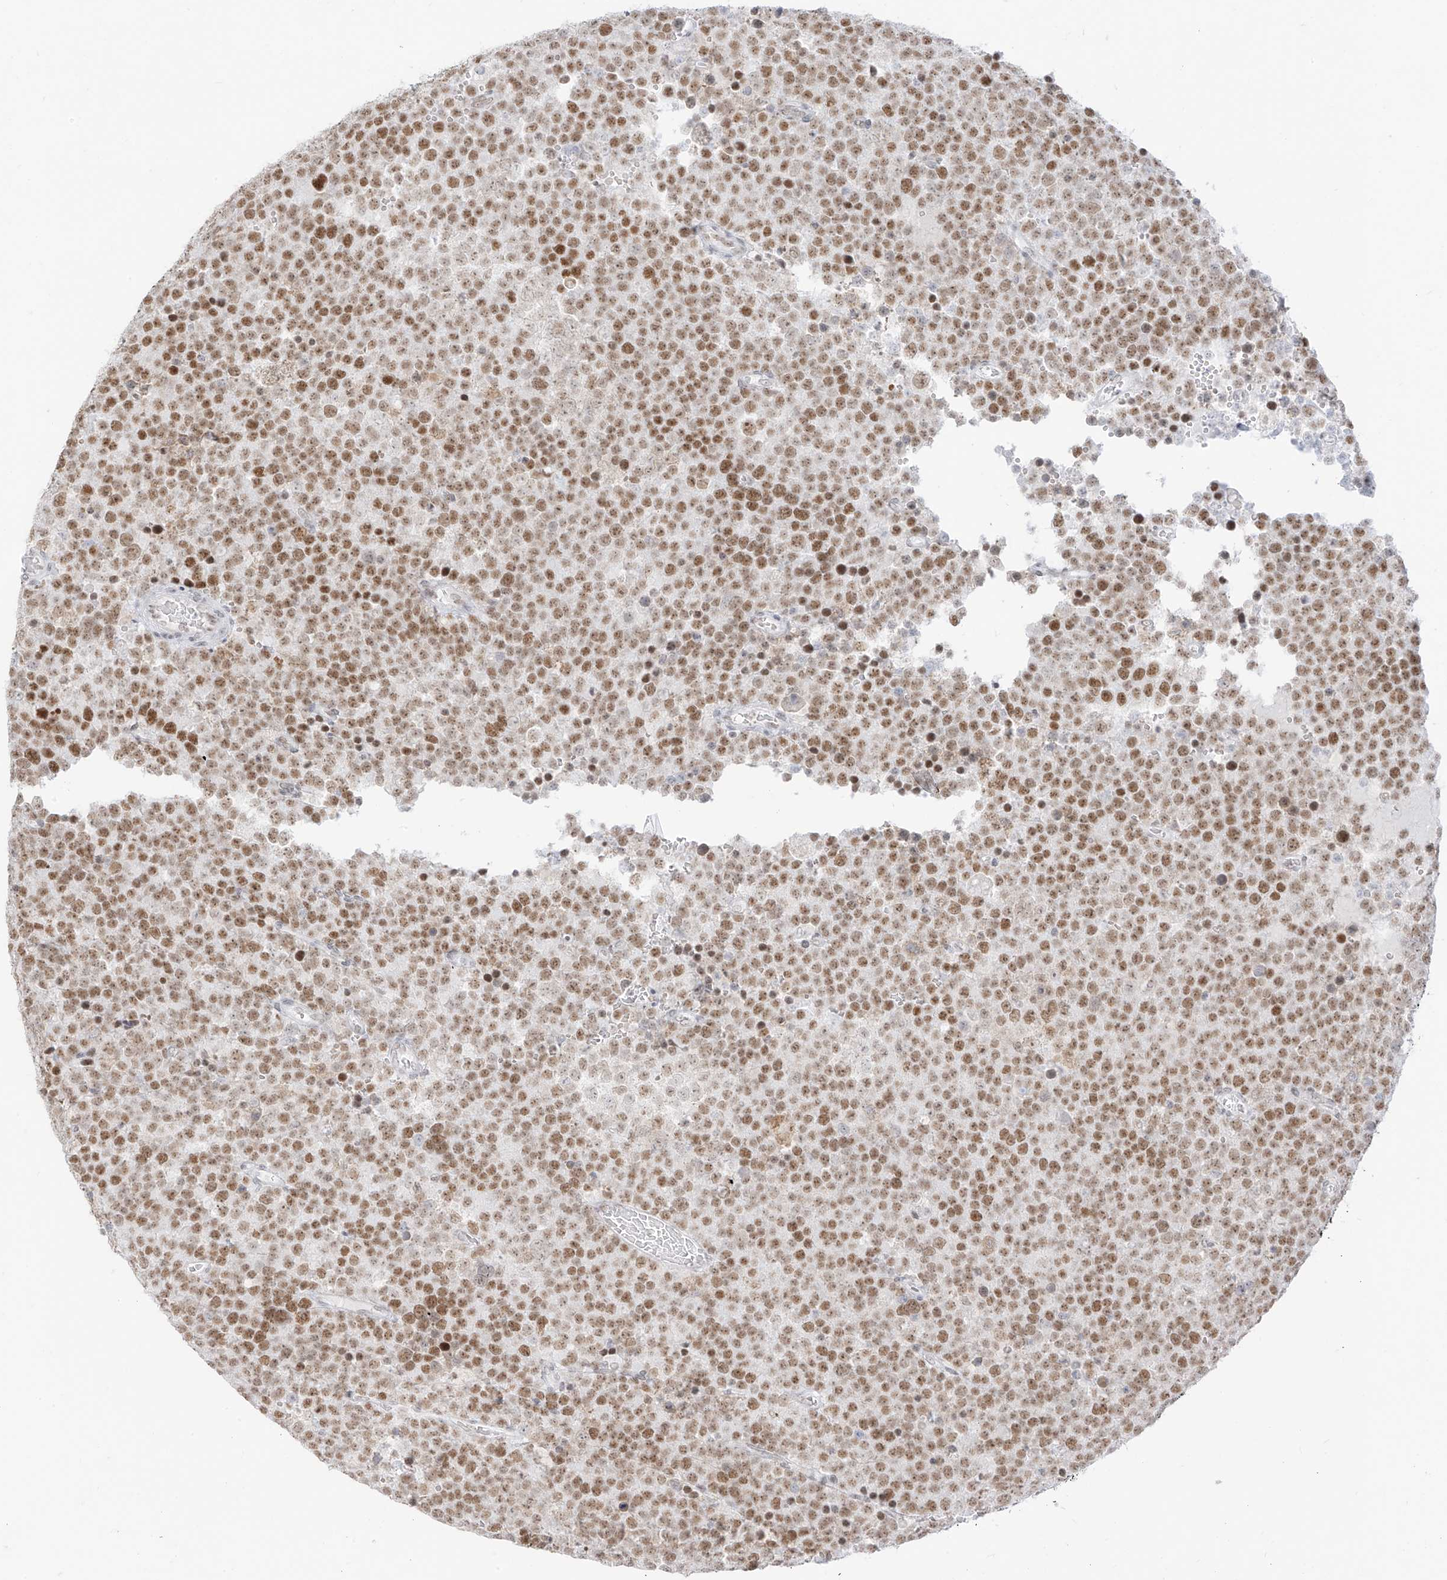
{"staining": {"intensity": "moderate", "quantity": ">75%", "location": "nuclear"}, "tissue": "testis cancer", "cell_type": "Tumor cells", "image_type": "cancer", "snomed": [{"axis": "morphology", "description": "Seminoma, NOS"}, {"axis": "topography", "description": "Testis"}], "caption": "There is medium levels of moderate nuclear positivity in tumor cells of seminoma (testis), as demonstrated by immunohistochemical staining (brown color).", "gene": "SUPT5H", "patient": {"sex": "male", "age": 71}}